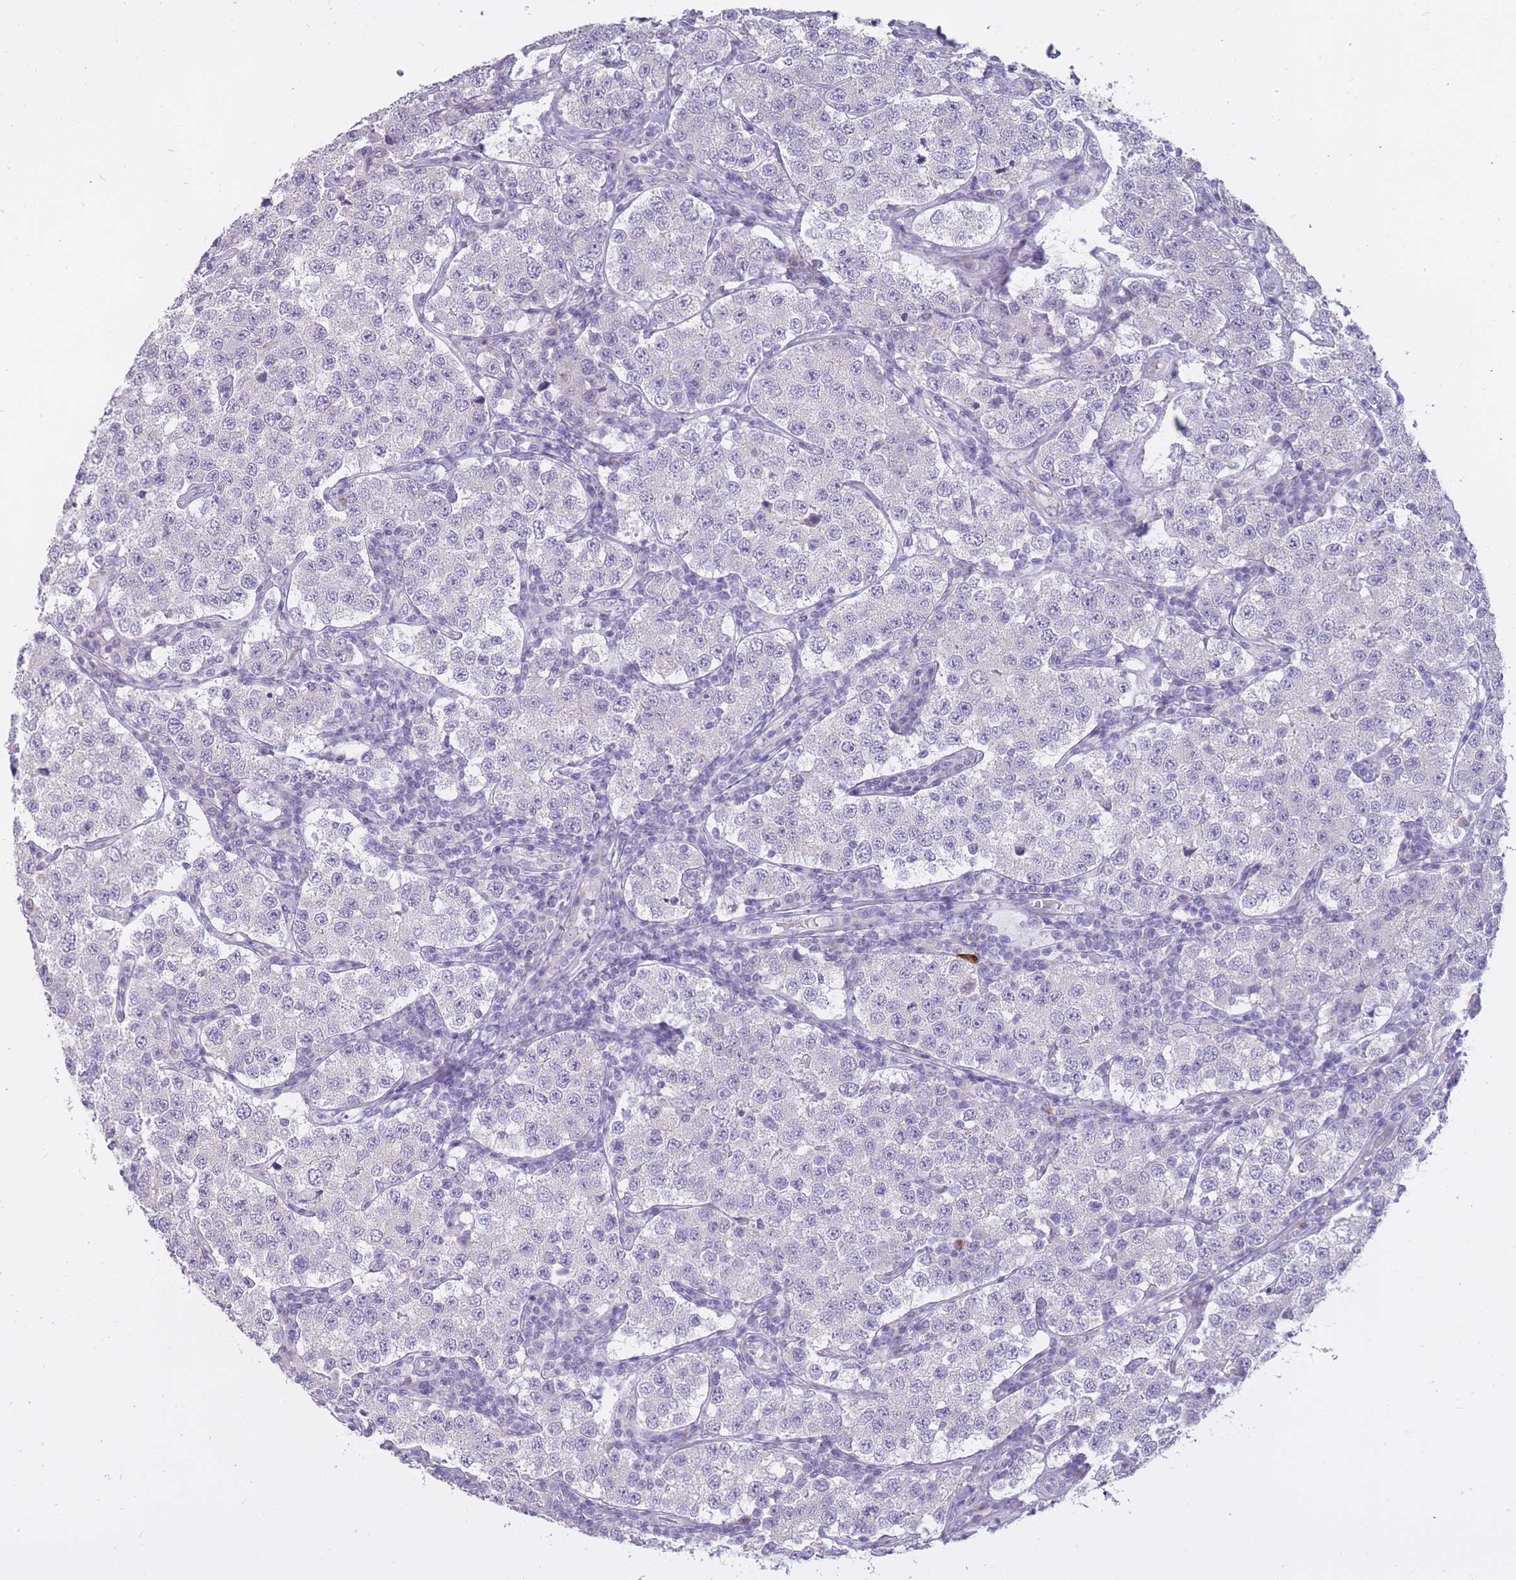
{"staining": {"intensity": "negative", "quantity": "none", "location": "none"}, "tissue": "testis cancer", "cell_type": "Tumor cells", "image_type": "cancer", "snomed": [{"axis": "morphology", "description": "Seminoma, NOS"}, {"axis": "topography", "description": "Testis"}], "caption": "An immunohistochemistry (IHC) image of testis cancer is shown. There is no staining in tumor cells of testis cancer. The staining was performed using DAB (3,3'-diaminobenzidine) to visualize the protein expression in brown, while the nuclei were stained in blue with hematoxylin (Magnification: 20x).", "gene": "RNF170", "patient": {"sex": "male", "age": 34}}